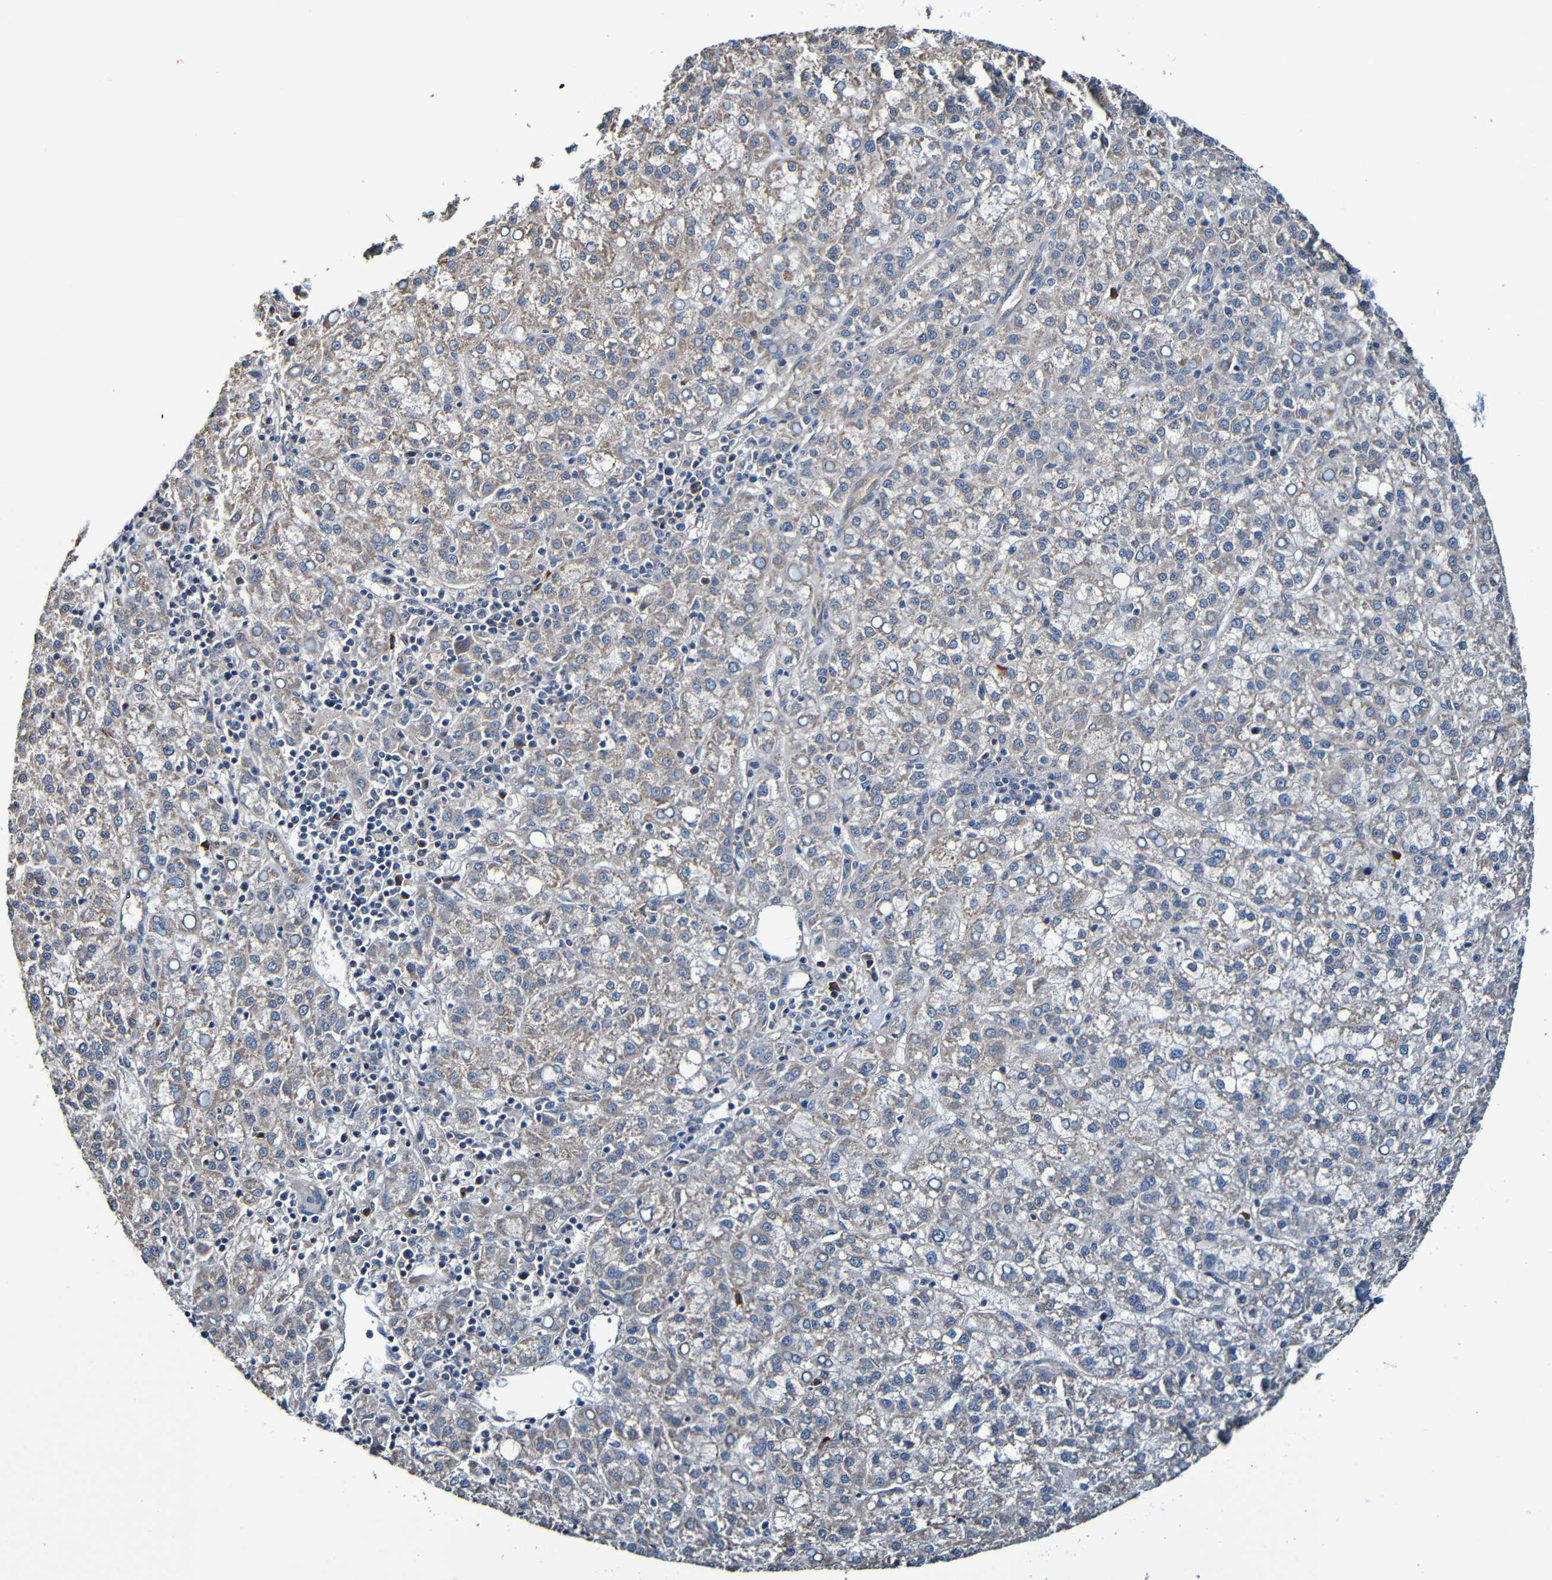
{"staining": {"intensity": "weak", "quantity": "25%-75%", "location": "cytoplasmic/membranous"}, "tissue": "liver cancer", "cell_type": "Tumor cells", "image_type": "cancer", "snomed": [{"axis": "morphology", "description": "Carcinoma, Hepatocellular, NOS"}, {"axis": "topography", "description": "Liver"}], "caption": "Weak cytoplasmic/membranous expression is appreciated in about 25%-75% of tumor cells in liver cancer. (Brightfield microscopy of DAB IHC at high magnification).", "gene": "ADAM15", "patient": {"sex": "female", "age": 58}}